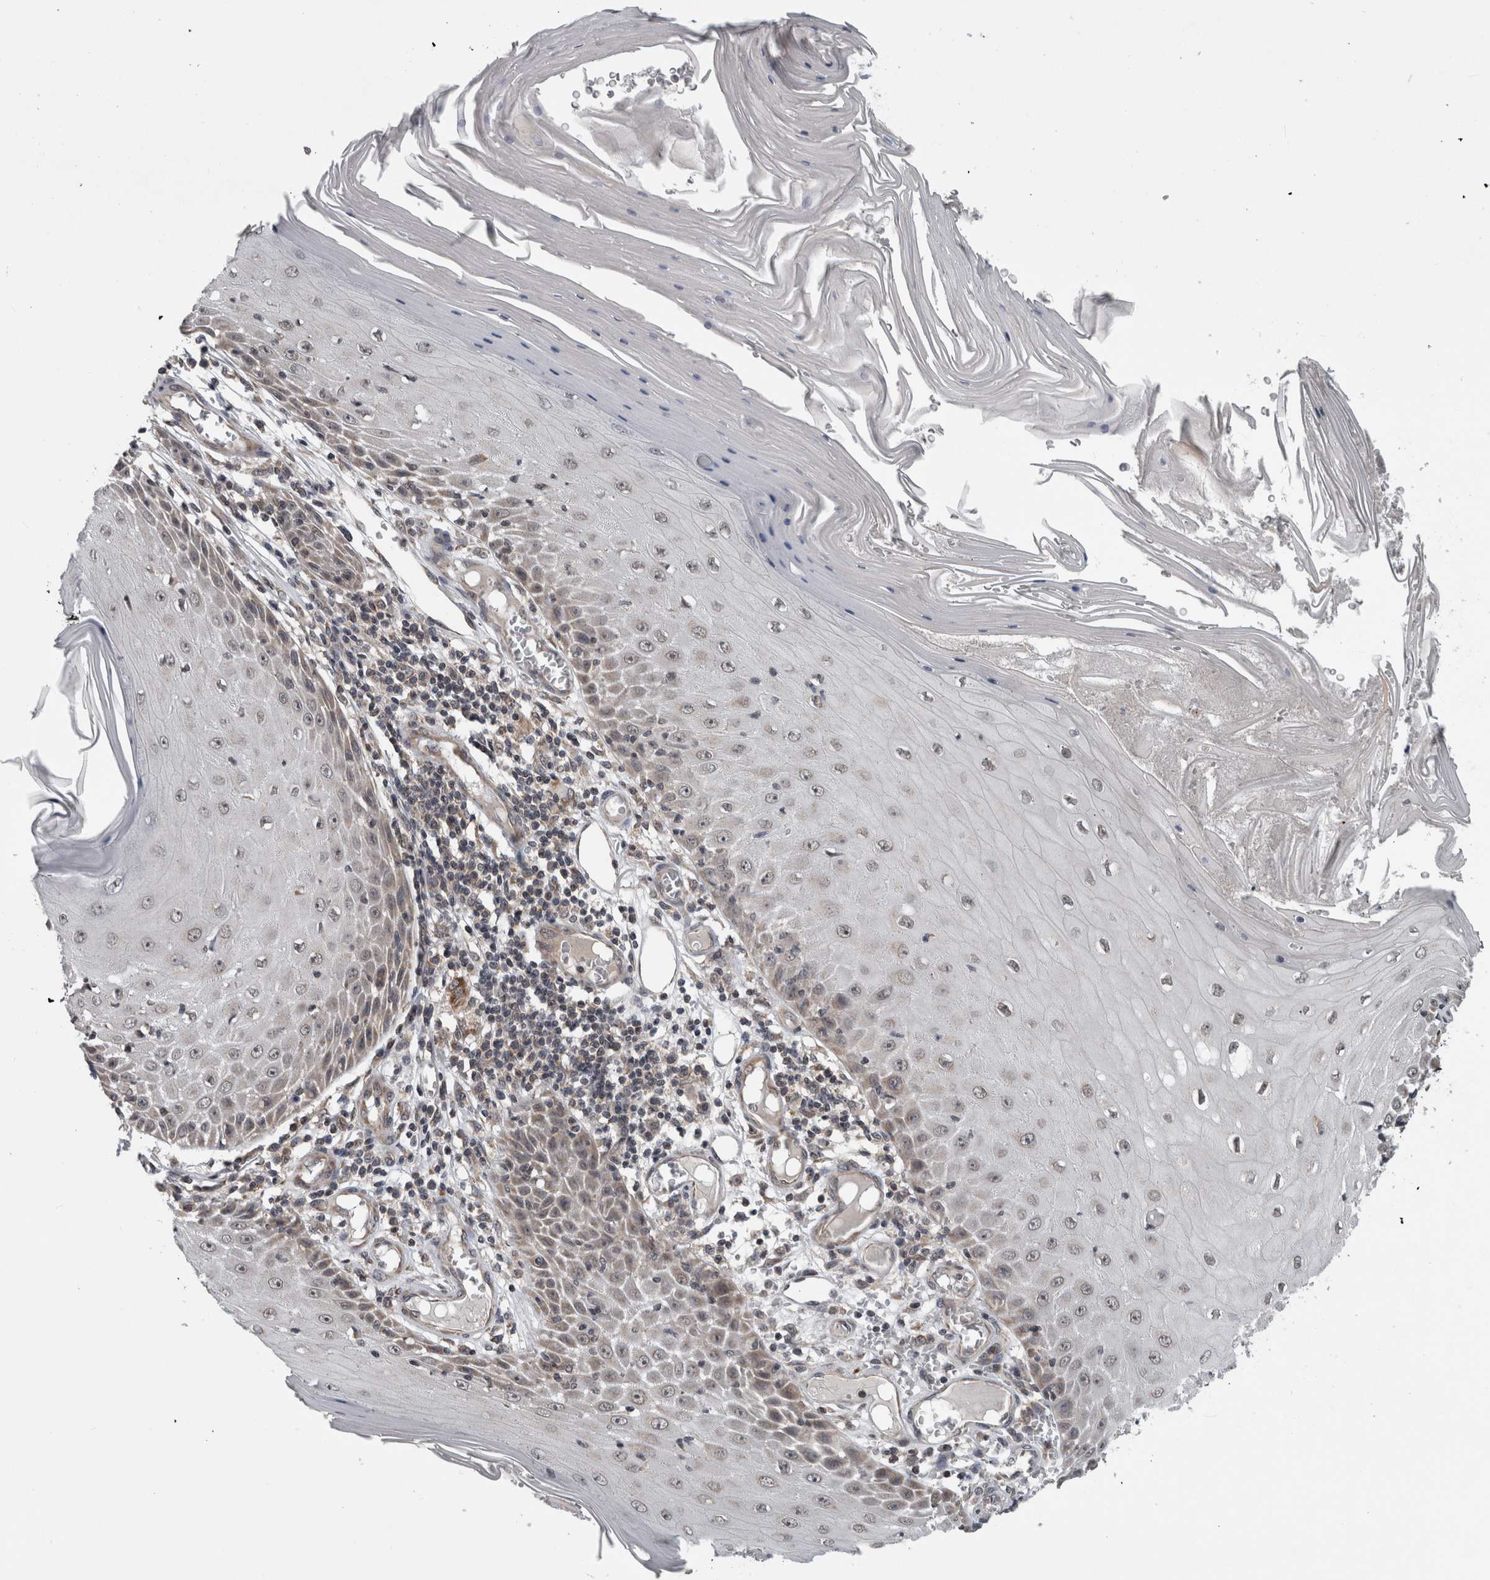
{"staining": {"intensity": "negative", "quantity": "none", "location": "none"}, "tissue": "skin cancer", "cell_type": "Tumor cells", "image_type": "cancer", "snomed": [{"axis": "morphology", "description": "Squamous cell carcinoma, NOS"}, {"axis": "topography", "description": "Skin"}], "caption": "IHC image of skin squamous cell carcinoma stained for a protein (brown), which demonstrates no expression in tumor cells. The staining is performed using DAB brown chromogen with nuclei counter-stained in using hematoxylin.", "gene": "ENY2", "patient": {"sex": "female", "age": 73}}